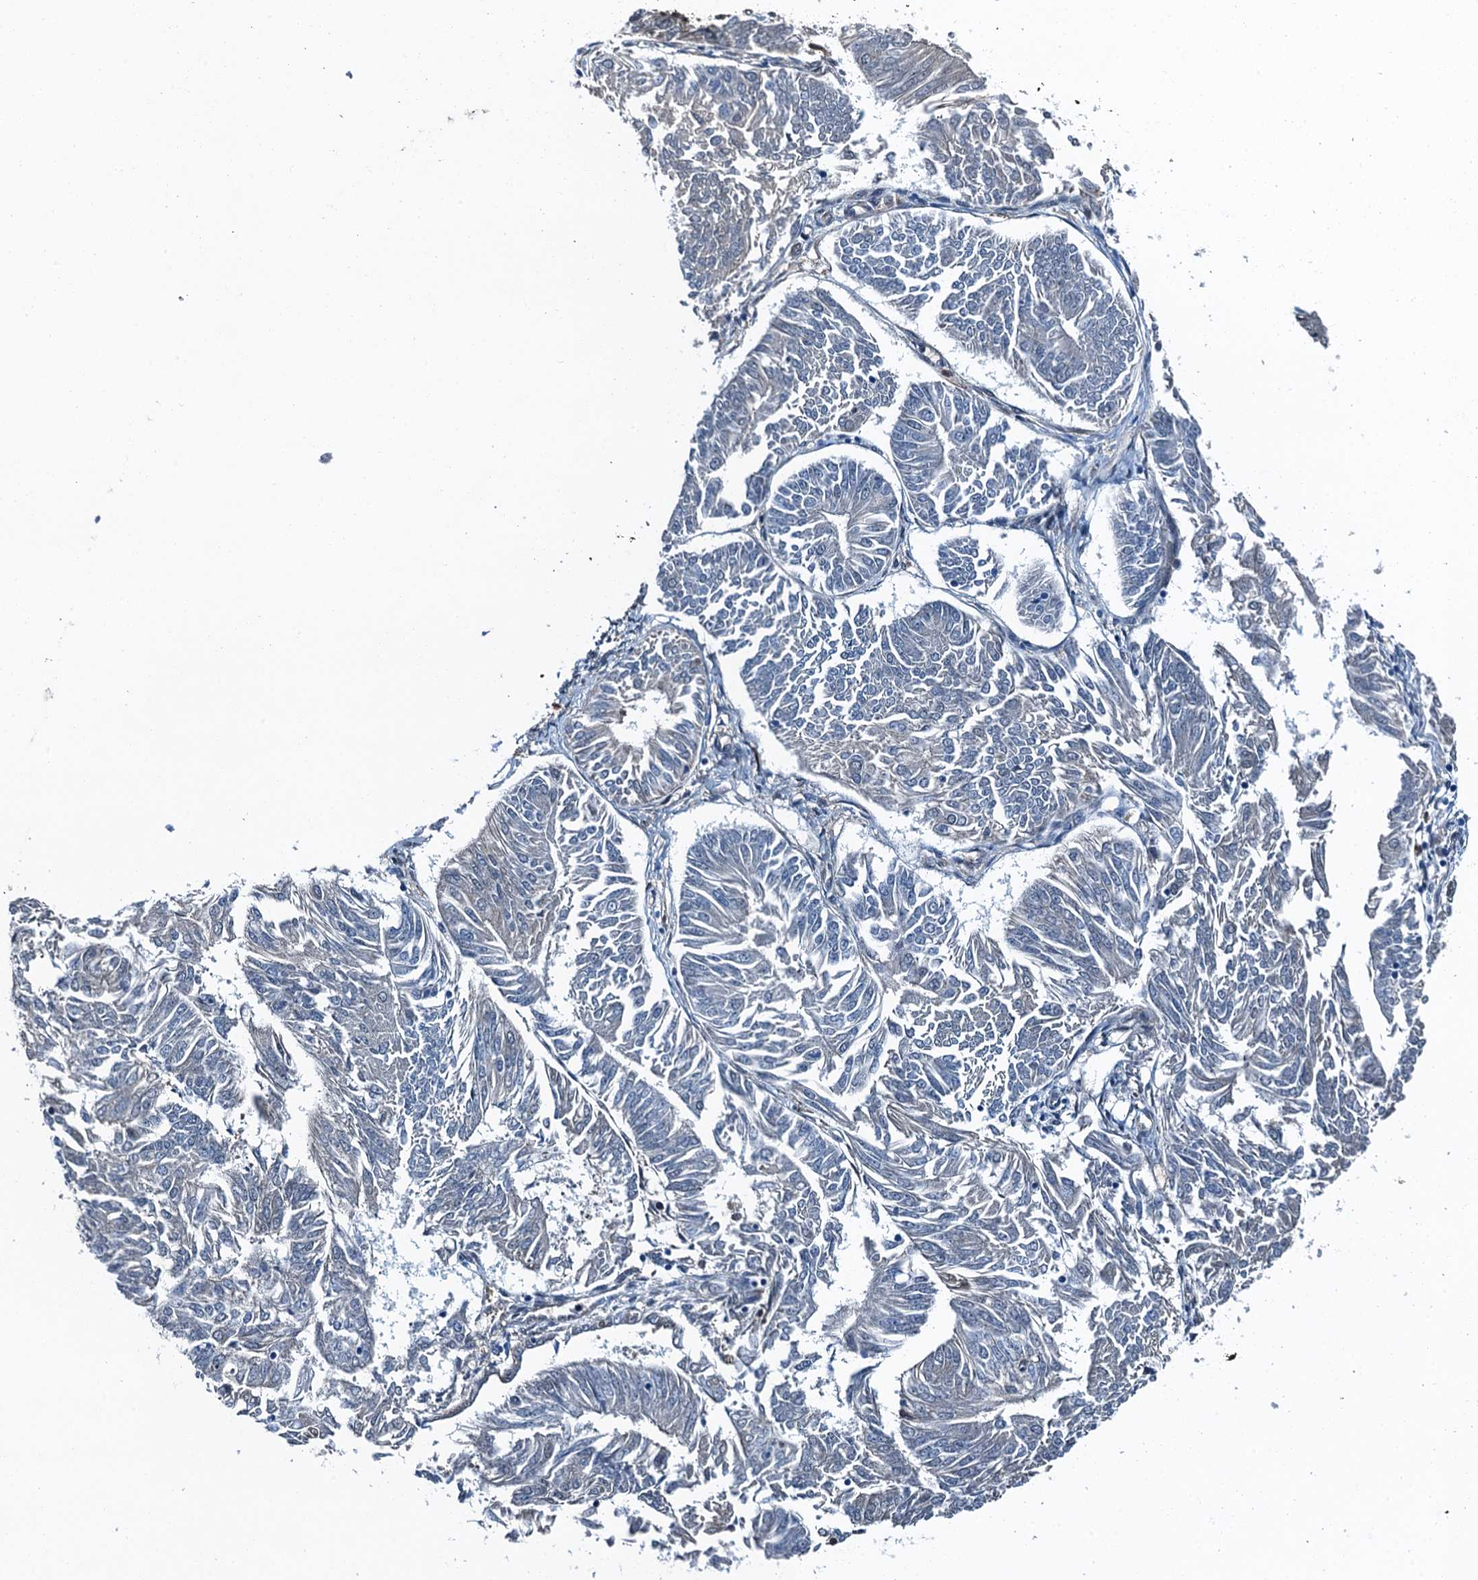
{"staining": {"intensity": "negative", "quantity": "none", "location": "none"}, "tissue": "endometrial cancer", "cell_type": "Tumor cells", "image_type": "cancer", "snomed": [{"axis": "morphology", "description": "Adenocarcinoma, NOS"}, {"axis": "topography", "description": "Endometrium"}], "caption": "A micrograph of endometrial cancer (adenocarcinoma) stained for a protein exhibits no brown staining in tumor cells.", "gene": "RNH1", "patient": {"sex": "female", "age": 58}}